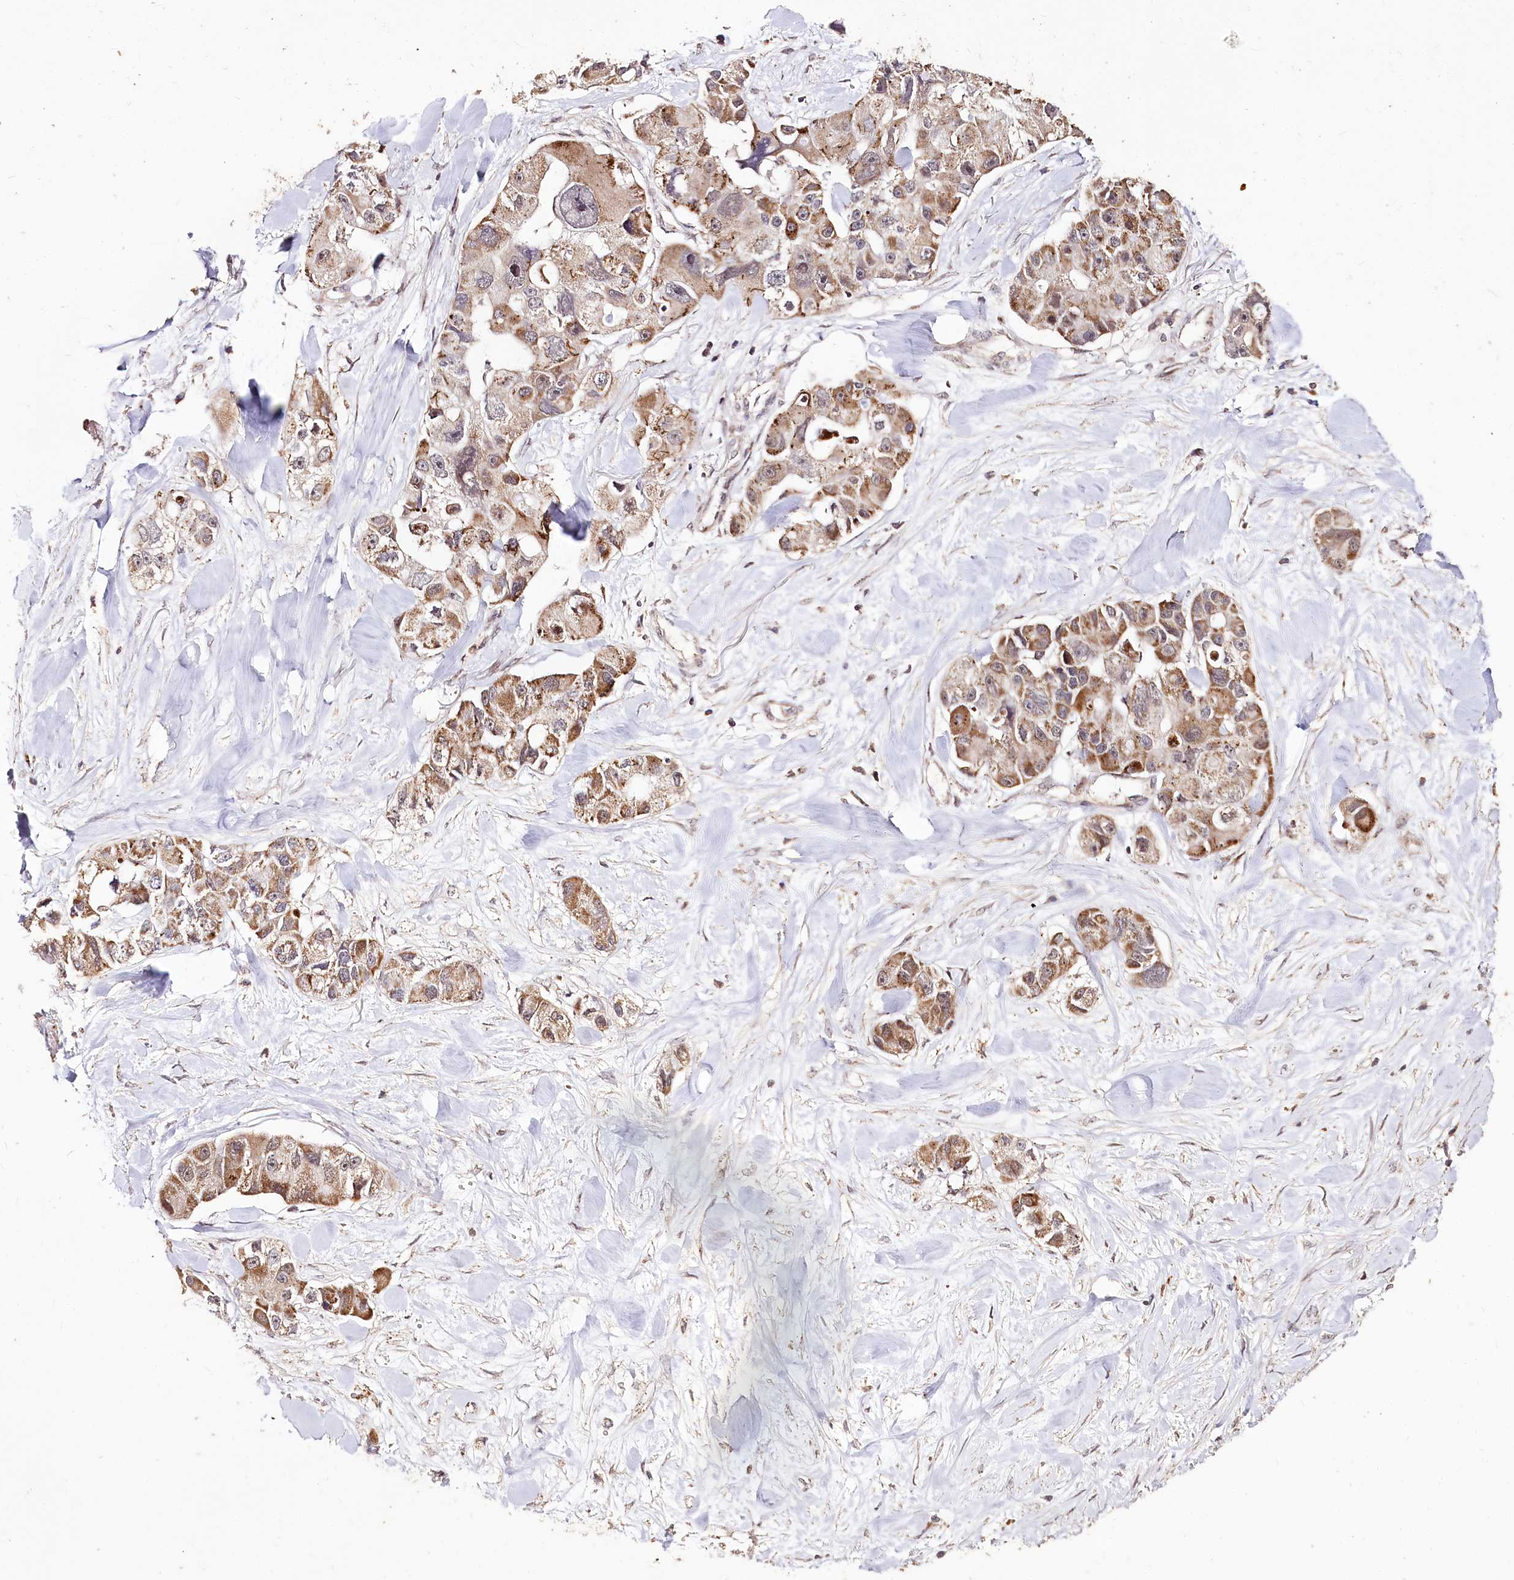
{"staining": {"intensity": "moderate", "quantity": ">75%", "location": "cytoplasmic/membranous"}, "tissue": "lung cancer", "cell_type": "Tumor cells", "image_type": "cancer", "snomed": [{"axis": "morphology", "description": "Adenocarcinoma, NOS"}, {"axis": "topography", "description": "Lung"}], "caption": "The immunohistochemical stain highlights moderate cytoplasmic/membranous staining in tumor cells of lung adenocarcinoma tissue.", "gene": "CARD19", "patient": {"sex": "female", "age": 54}}